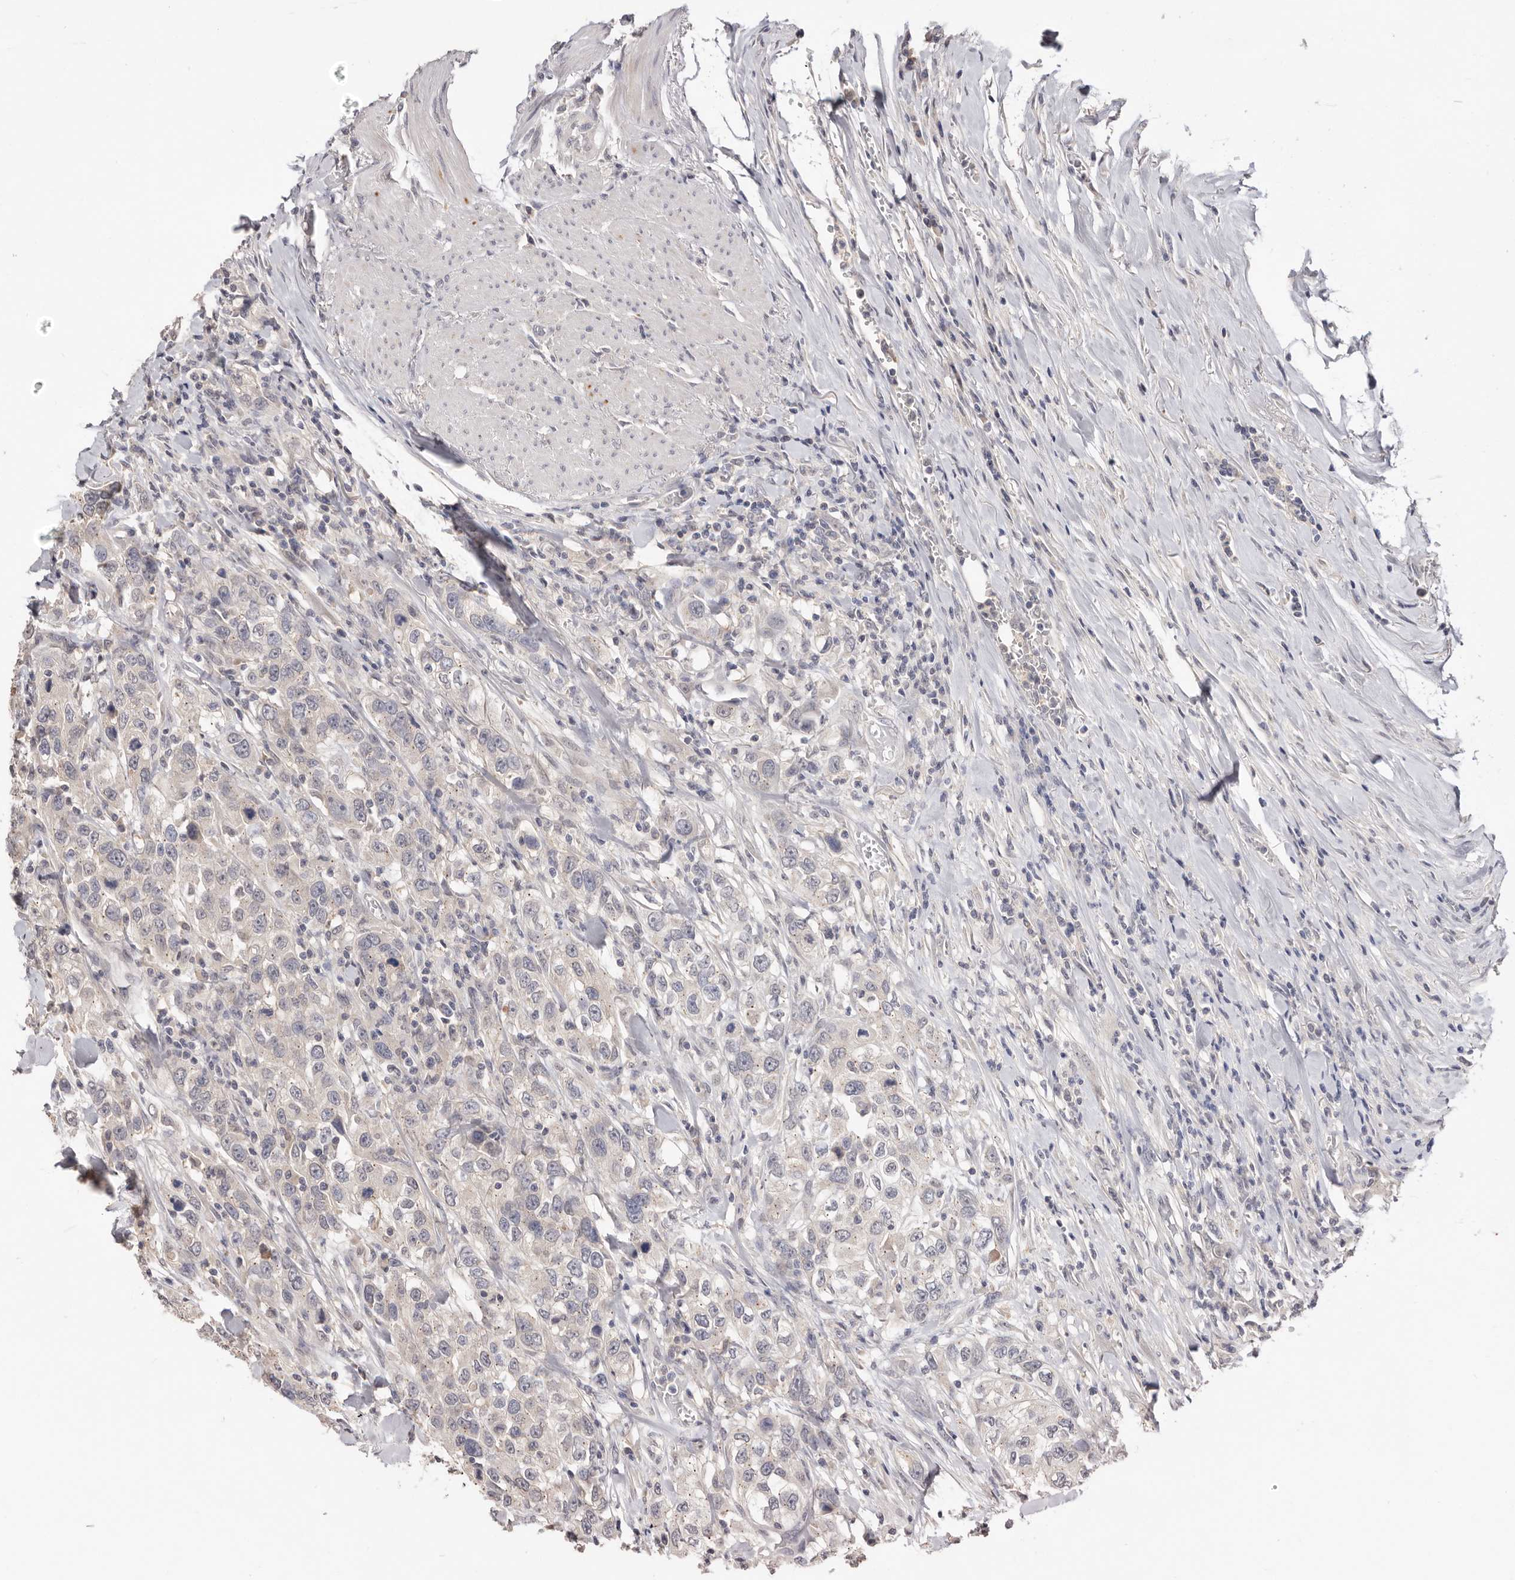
{"staining": {"intensity": "negative", "quantity": "none", "location": "none"}, "tissue": "urothelial cancer", "cell_type": "Tumor cells", "image_type": "cancer", "snomed": [{"axis": "morphology", "description": "Urothelial carcinoma, High grade"}, {"axis": "topography", "description": "Urinary bladder"}], "caption": "This is an immunohistochemistry (IHC) photomicrograph of urothelial cancer. There is no staining in tumor cells.", "gene": "DOP1A", "patient": {"sex": "female", "age": 80}}